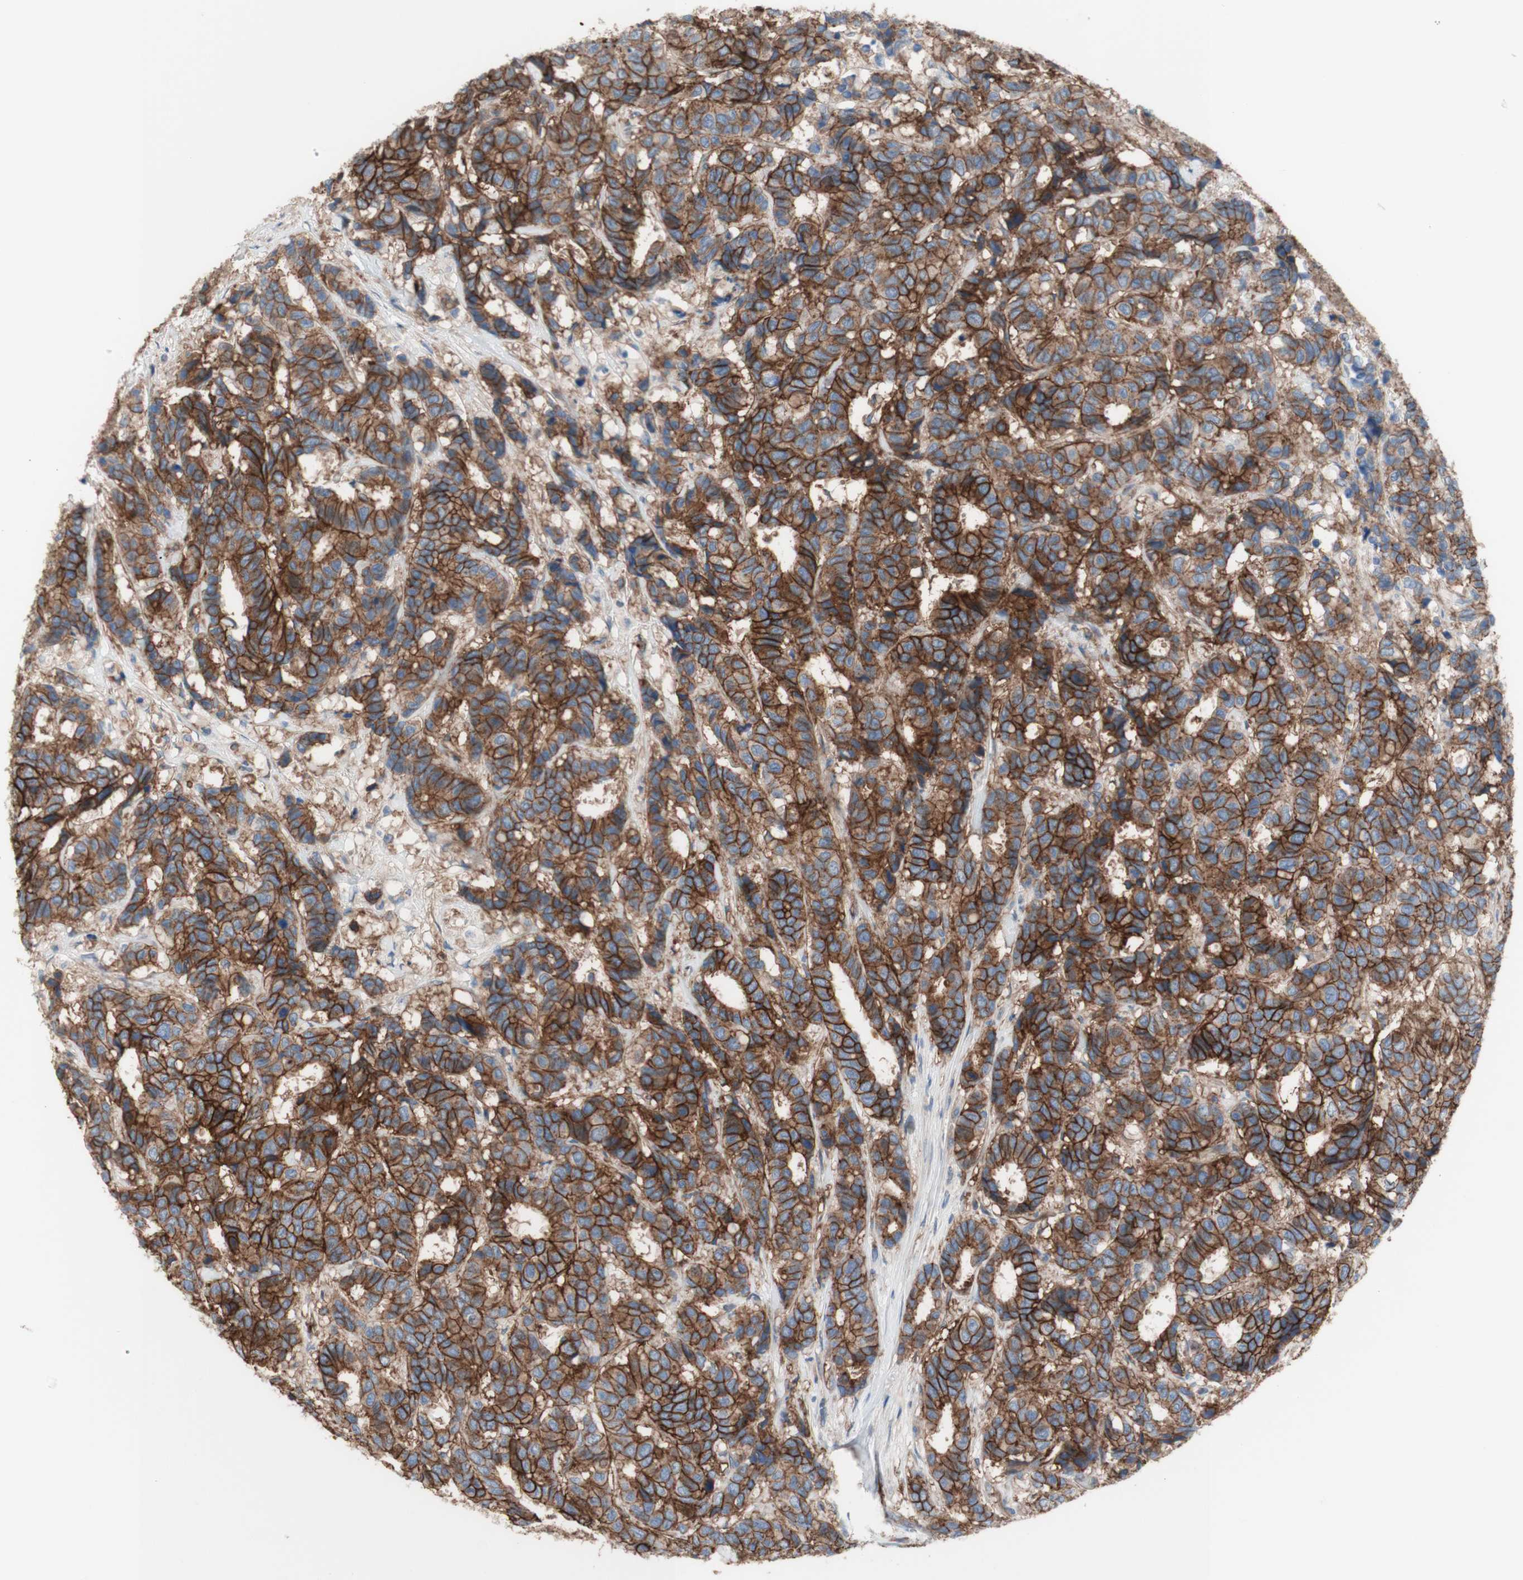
{"staining": {"intensity": "strong", "quantity": ">75%", "location": "cytoplasmic/membranous"}, "tissue": "breast cancer", "cell_type": "Tumor cells", "image_type": "cancer", "snomed": [{"axis": "morphology", "description": "Duct carcinoma"}, {"axis": "topography", "description": "Breast"}], "caption": "This image demonstrates immunohistochemistry staining of breast infiltrating ductal carcinoma, with high strong cytoplasmic/membranous staining in approximately >75% of tumor cells.", "gene": "CD46", "patient": {"sex": "female", "age": 87}}